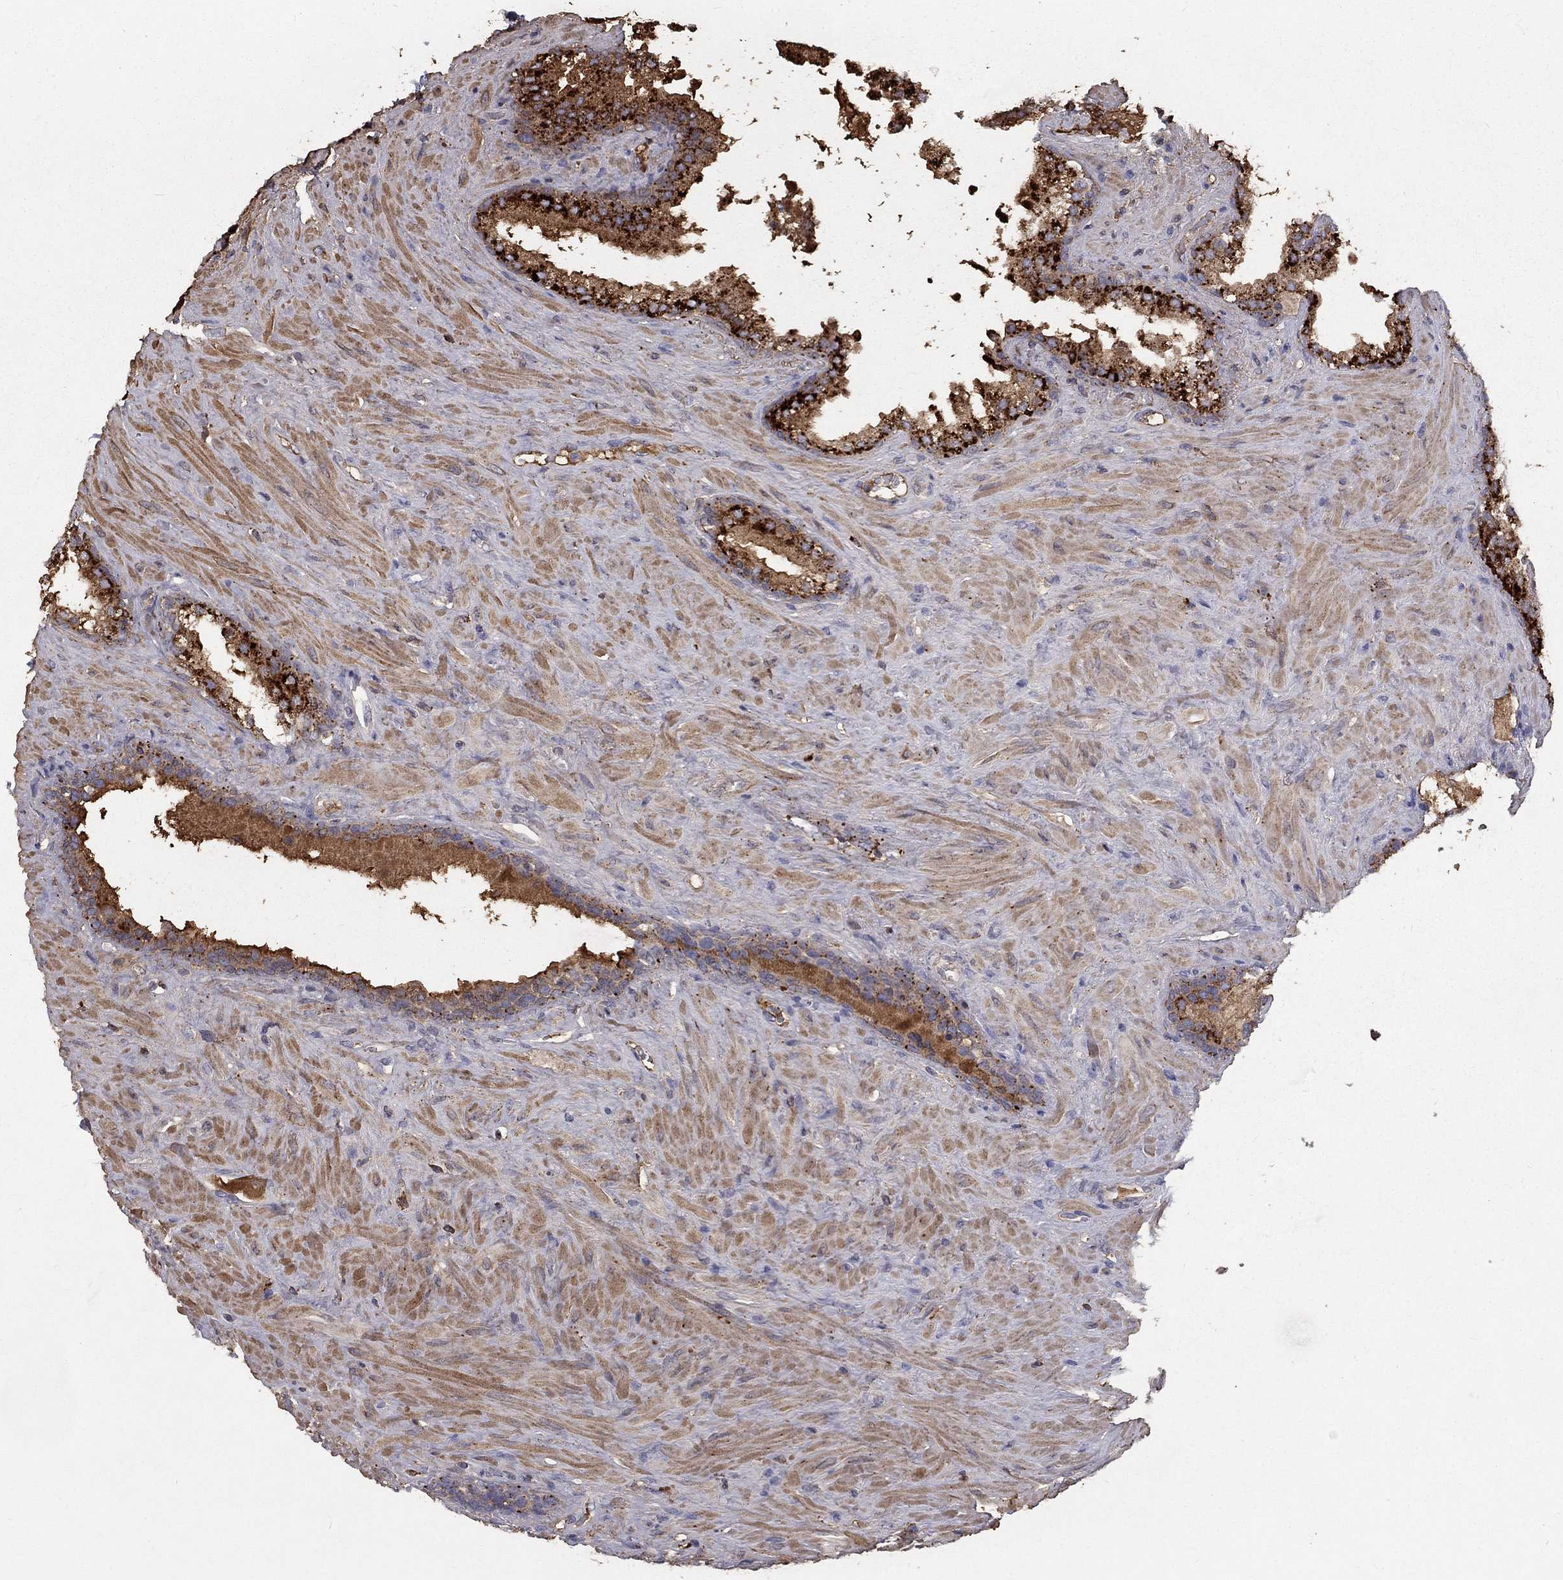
{"staining": {"intensity": "strong", "quantity": ">75%", "location": "cytoplasmic/membranous"}, "tissue": "prostate", "cell_type": "Glandular cells", "image_type": "normal", "snomed": [{"axis": "morphology", "description": "Normal tissue, NOS"}, {"axis": "topography", "description": "Prostate"}], "caption": "This is an image of immunohistochemistry (IHC) staining of normal prostate, which shows strong expression in the cytoplasmic/membranous of glandular cells.", "gene": "EPDR1", "patient": {"sex": "male", "age": 63}}